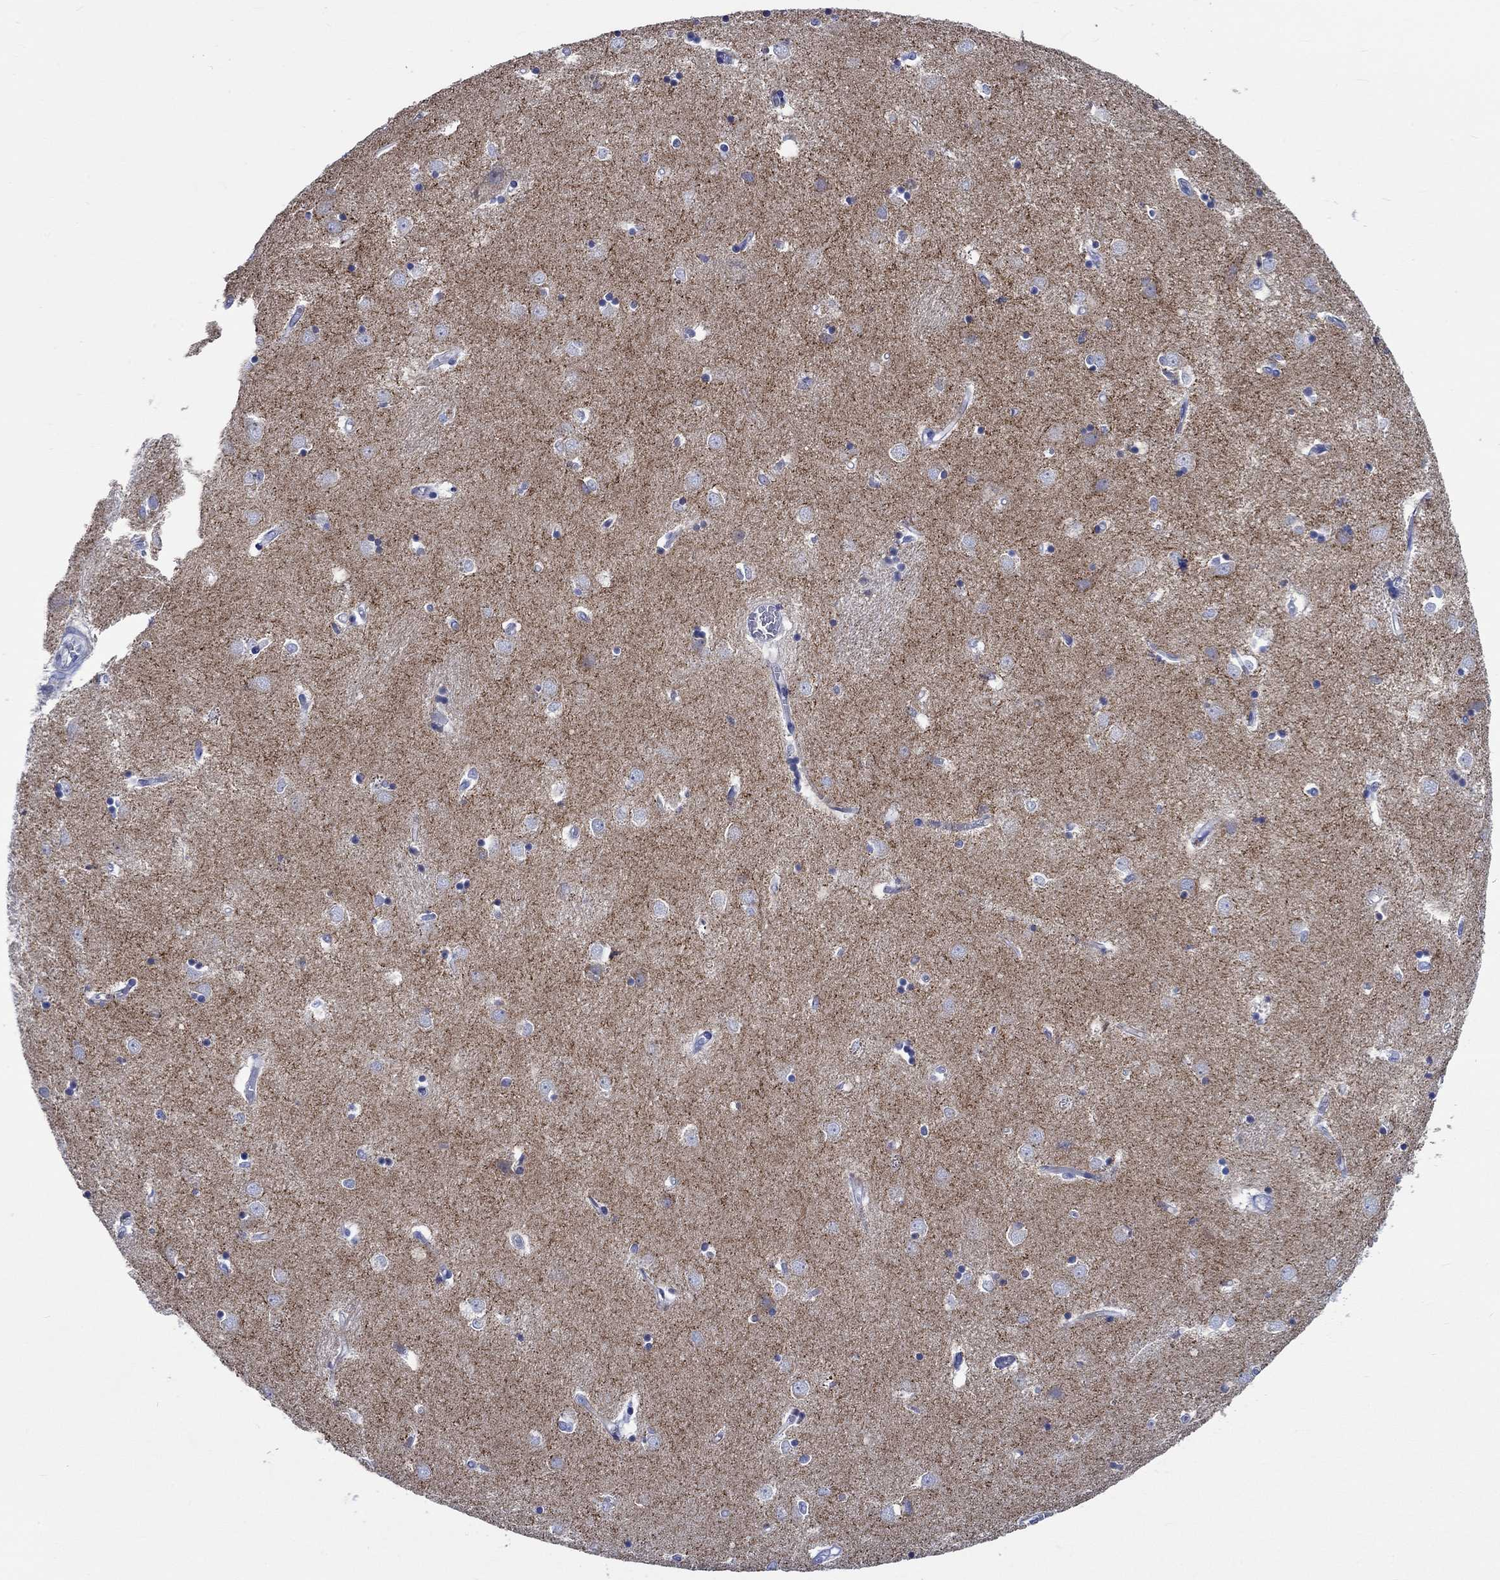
{"staining": {"intensity": "negative", "quantity": "none", "location": "none"}, "tissue": "caudate", "cell_type": "Glial cells", "image_type": "normal", "snomed": [{"axis": "morphology", "description": "Normal tissue, NOS"}, {"axis": "topography", "description": "Lateral ventricle wall"}], "caption": "Caudate was stained to show a protein in brown. There is no significant positivity in glial cells. The staining is performed using DAB brown chromogen with nuclei counter-stained in using hematoxylin.", "gene": "PTPRN2", "patient": {"sex": "male", "age": 54}}